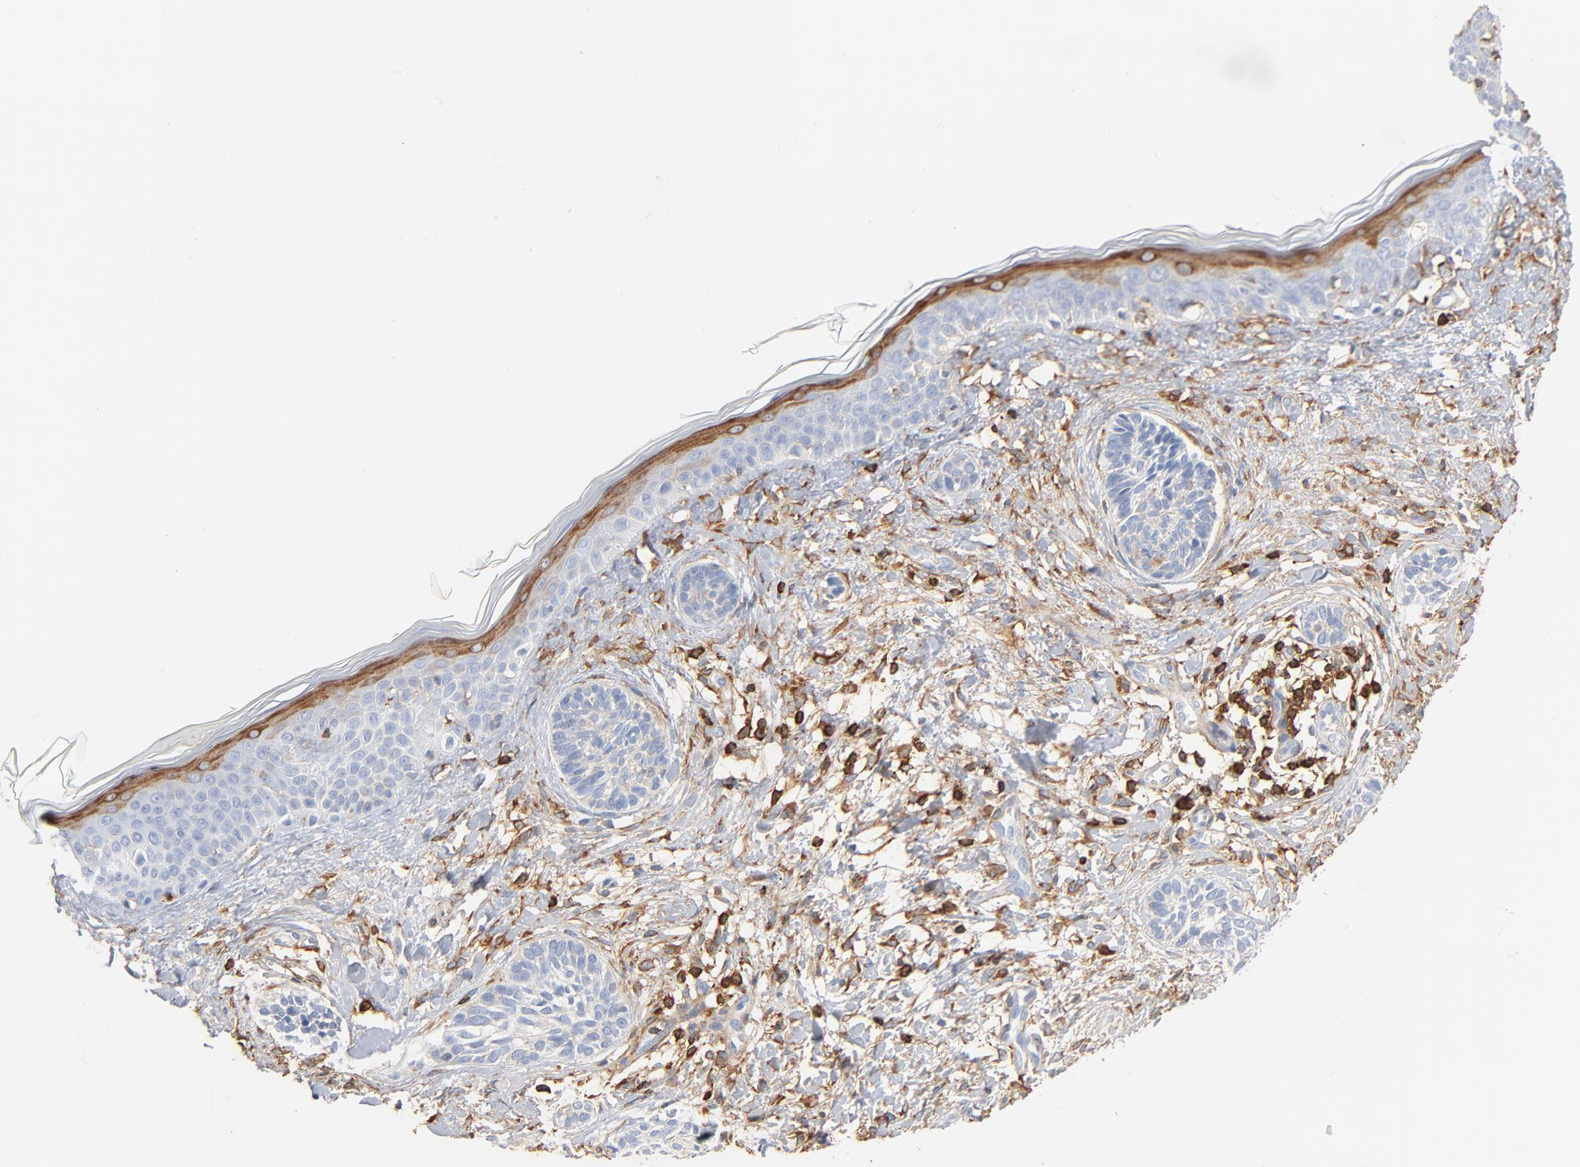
{"staining": {"intensity": "negative", "quantity": "none", "location": "none"}, "tissue": "skin cancer", "cell_type": "Tumor cells", "image_type": "cancer", "snomed": [{"axis": "morphology", "description": "Normal tissue, NOS"}, {"axis": "morphology", "description": "Basal cell carcinoma"}, {"axis": "topography", "description": "Skin"}], "caption": "This histopathology image is of skin cancer (basal cell carcinoma) stained with IHC to label a protein in brown with the nuclei are counter-stained blue. There is no staining in tumor cells.", "gene": "SH3KBP1", "patient": {"sex": "male", "age": 63}}